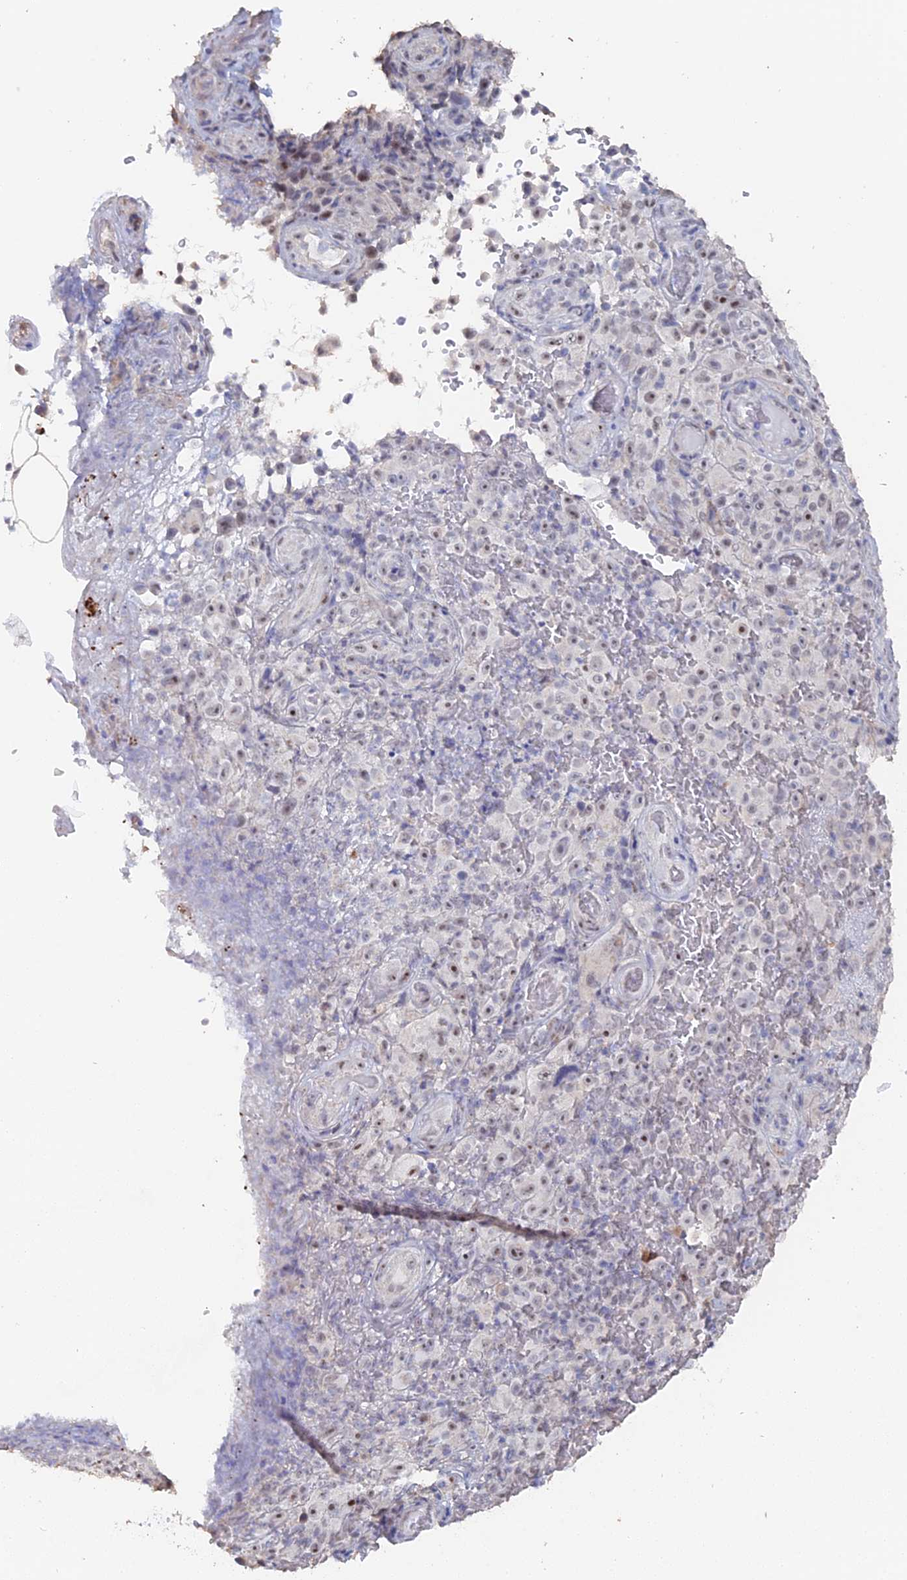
{"staining": {"intensity": "moderate", "quantity": "<25%", "location": "nuclear"}, "tissue": "melanoma", "cell_type": "Tumor cells", "image_type": "cancer", "snomed": [{"axis": "morphology", "description": "Malignant melanoma, NOS"}, {"axis": "topography", "description": "Skin"}], "caption": "Melanoma tissue demonstrates moderate nuclear expression in about <25% of tumor cells, visualized by immunohistochemistry. (Brightfield microscopy of DAB IHC at high magnification).", "gene": "SEMG2", "patient": {"sex": "female", "age": 82}}